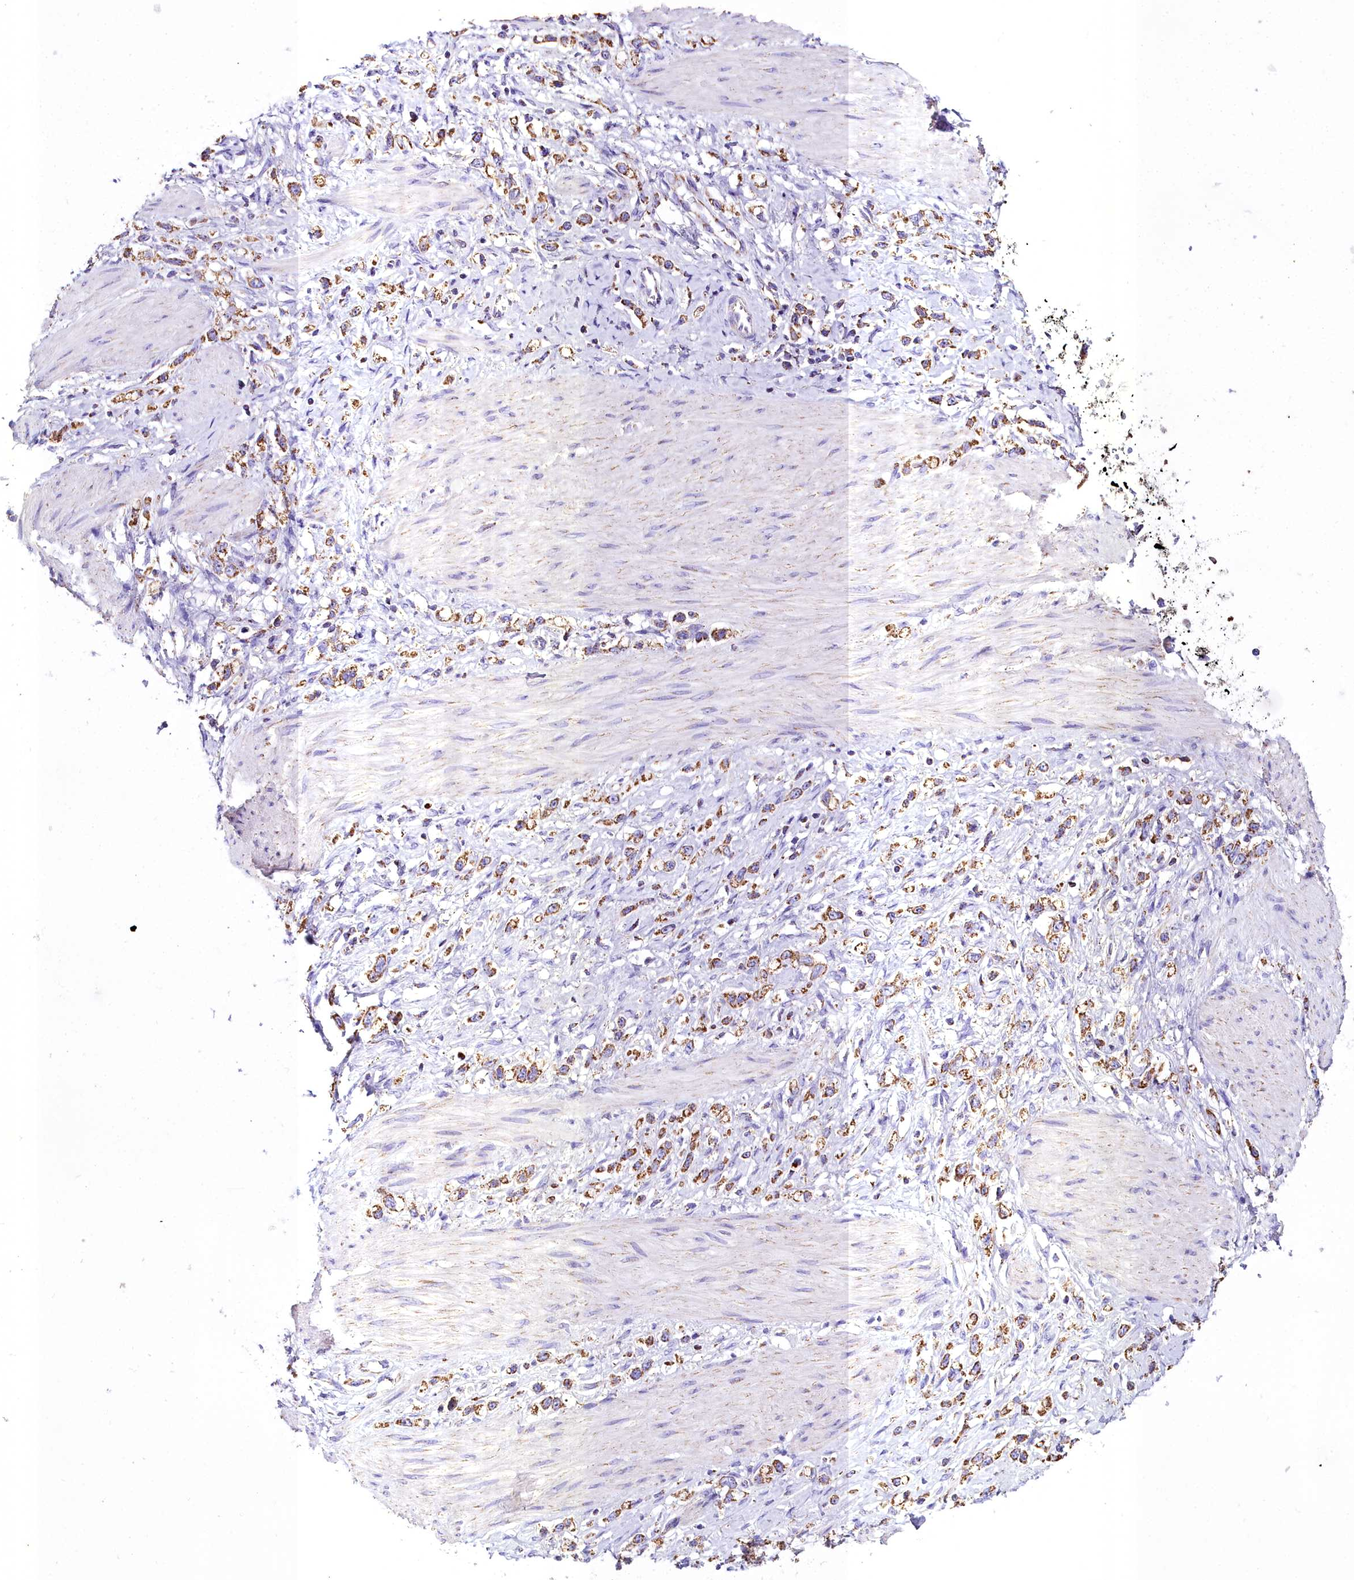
{"staining": {"intensity": "moderate", "quantity": ">75%", "location": "cytoplasmic/membranous"}, "tissue": "stomach cancer", "cell_type": "Tumor cells", "image_type": "cancer", "snomed": [{"axis": "morphology", "description": "Adenocarcinoma, NOS"}, {"axis": "topography", "description": "Stomach"}], "caption": "DAB (3,3'-diaminobenzidine) immunohistochemical staining of stomach adenocarcinoma reveals moderate cytoplasmic/membranous protein positivity in about >75% of tumor cells.", "gene": "WDFY3", "patient": {"sex": "female", "age": 65}}